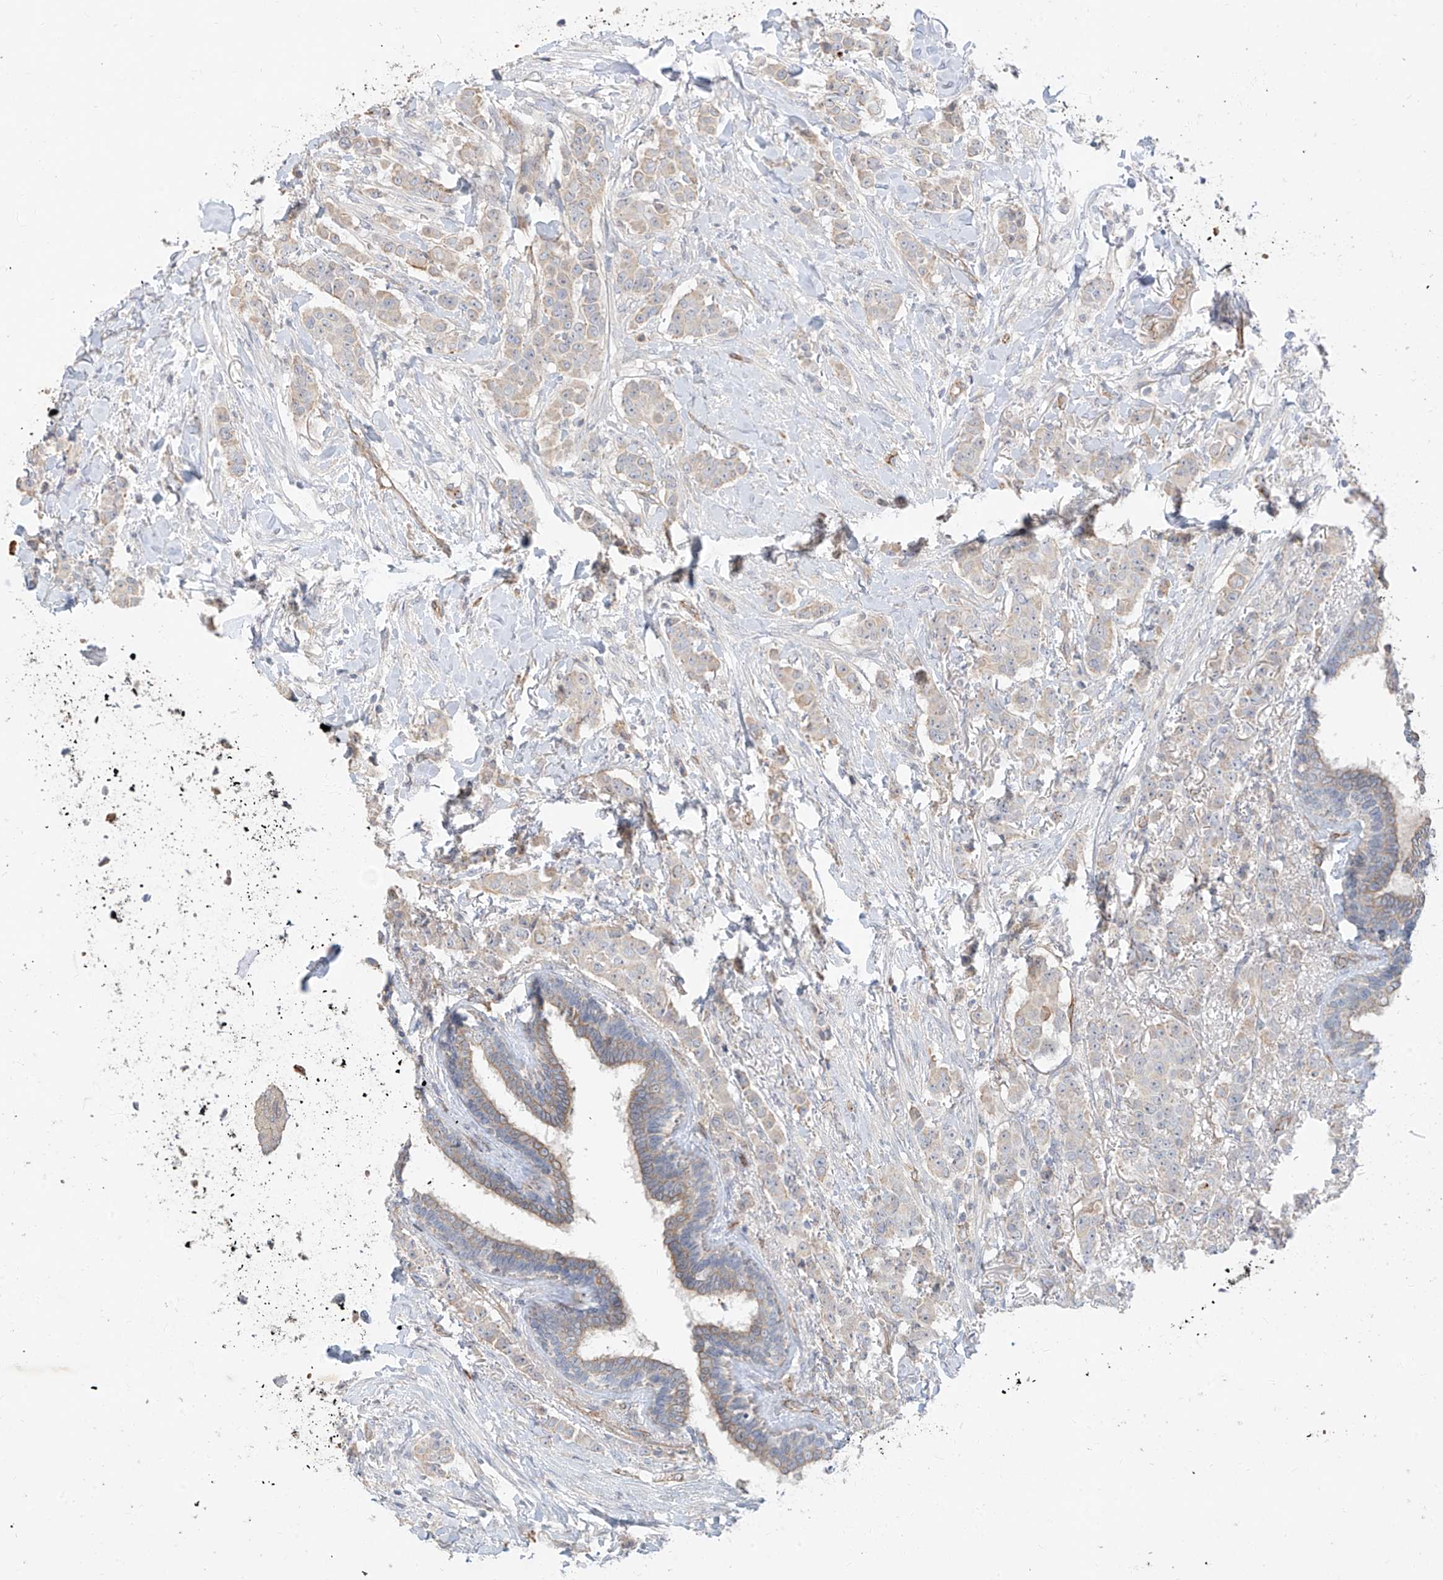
{"staining": {"intensity": "weak", "quantity": "<25%", "location": "cytoplasmic/membranous"}, "tissue": "breast cancer", "cell_type": "Tumor cells", "image_type": "cancer", "snomed": [{"axis": "morphology", "description": "Duct carcinoma"}, {"axis": "topography", "description": "Breast"}], "caption": "Immunohistochemistry (IHC) of breast cancer (infiltrating ductal carcinoma) demonstrates no positivity in tumor cells.", "gene": "EPHX4", "patient": {"sex": "female", "age": 40}}